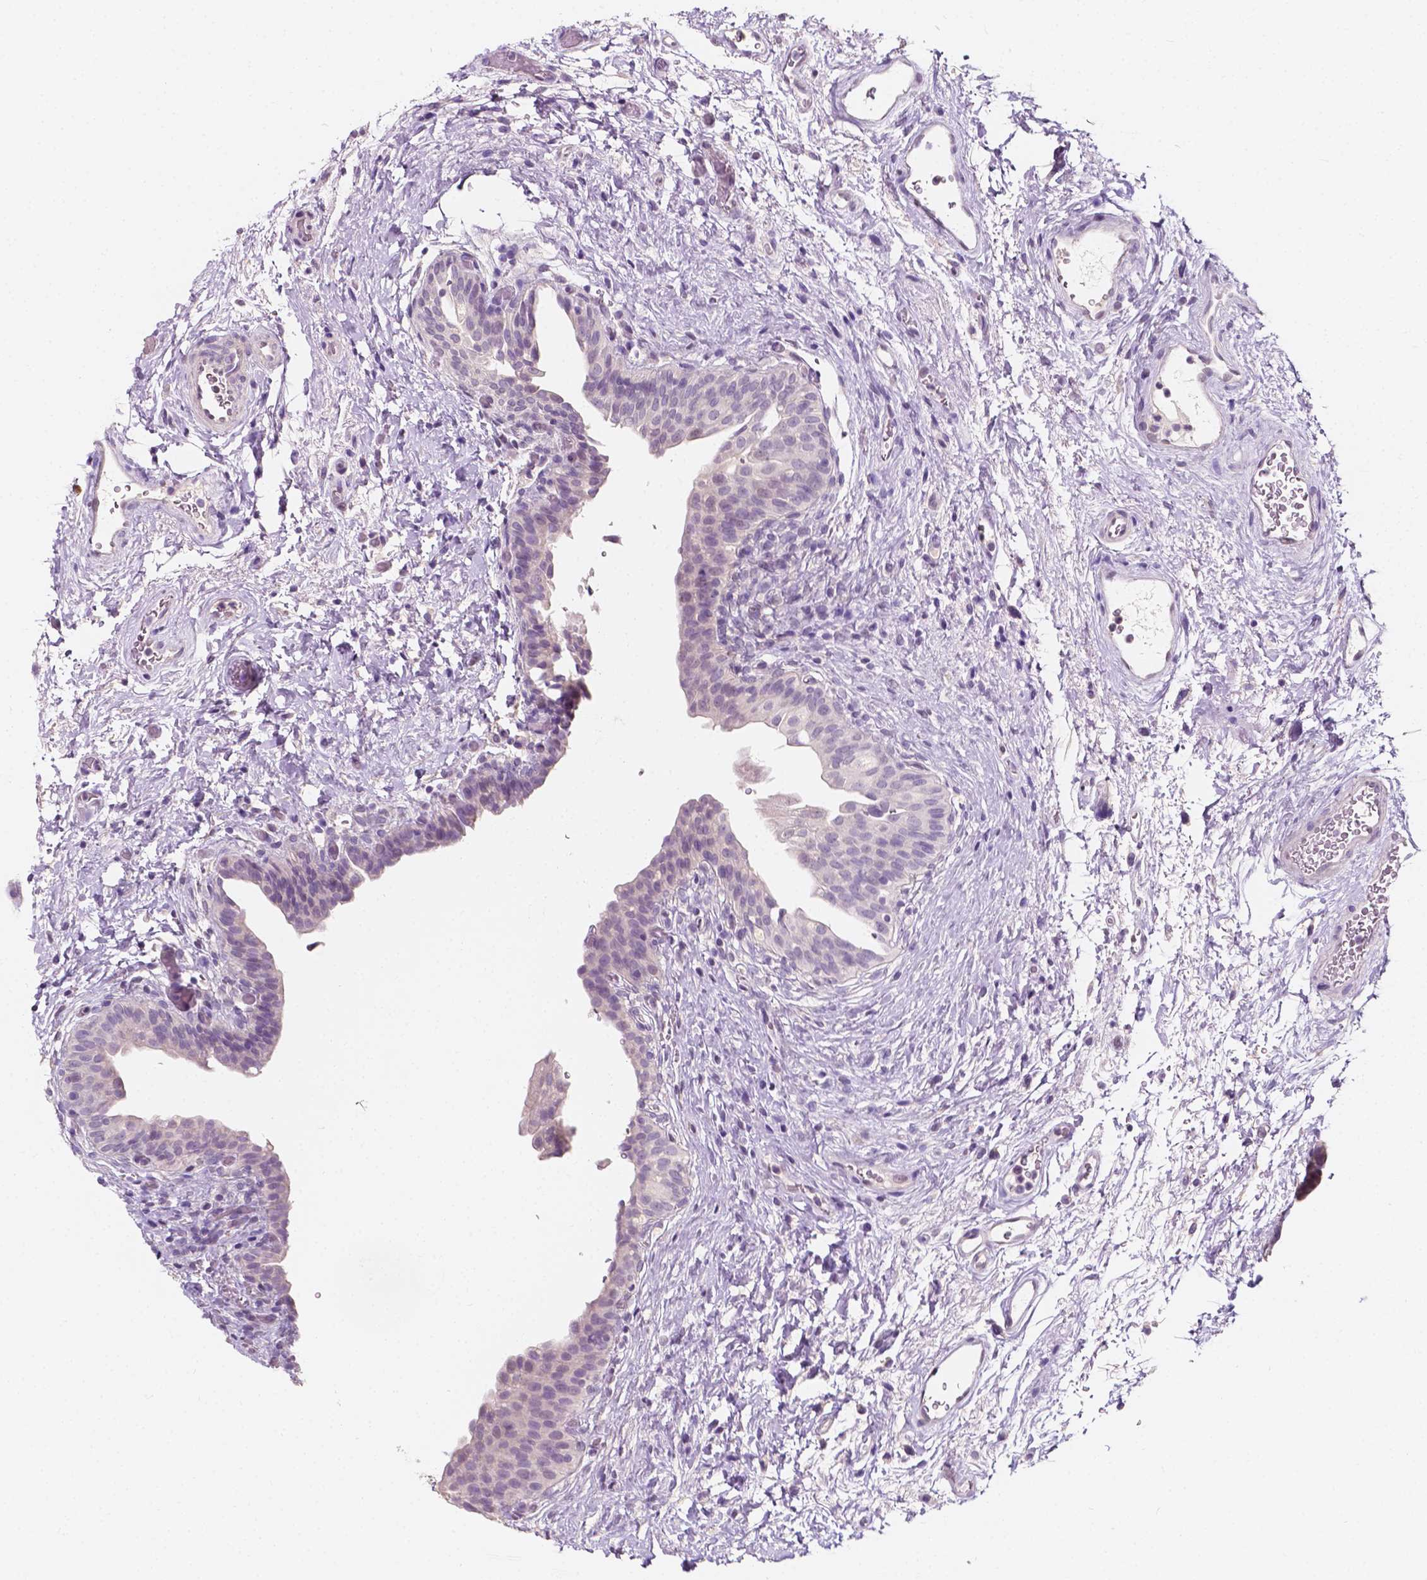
{"staining": {"intensity": "negative", "quantity": "none", "location": "none"}, "tissue": "urinary bladder", "cell_type": "Urothelial cells", "image_type": "normal", "snomed": [{"axis": "morphology", "description": "Normal tissue, NOS"}, {"axis": "topography", "description": "Urinary bladder"}], "caption": "Immunohistochemistry photomicrograph of unremarkable human urinary bladder stained for a protein (brown), which demonstrates no positivity in urothelial cells. Brightfield microscopy of immunohistochemistry stained with DAB (brown) and hematoxylin (blue), captured at high magnification.", "gene": "TAL1", "patient": {"sex": "male", "age": 69}}